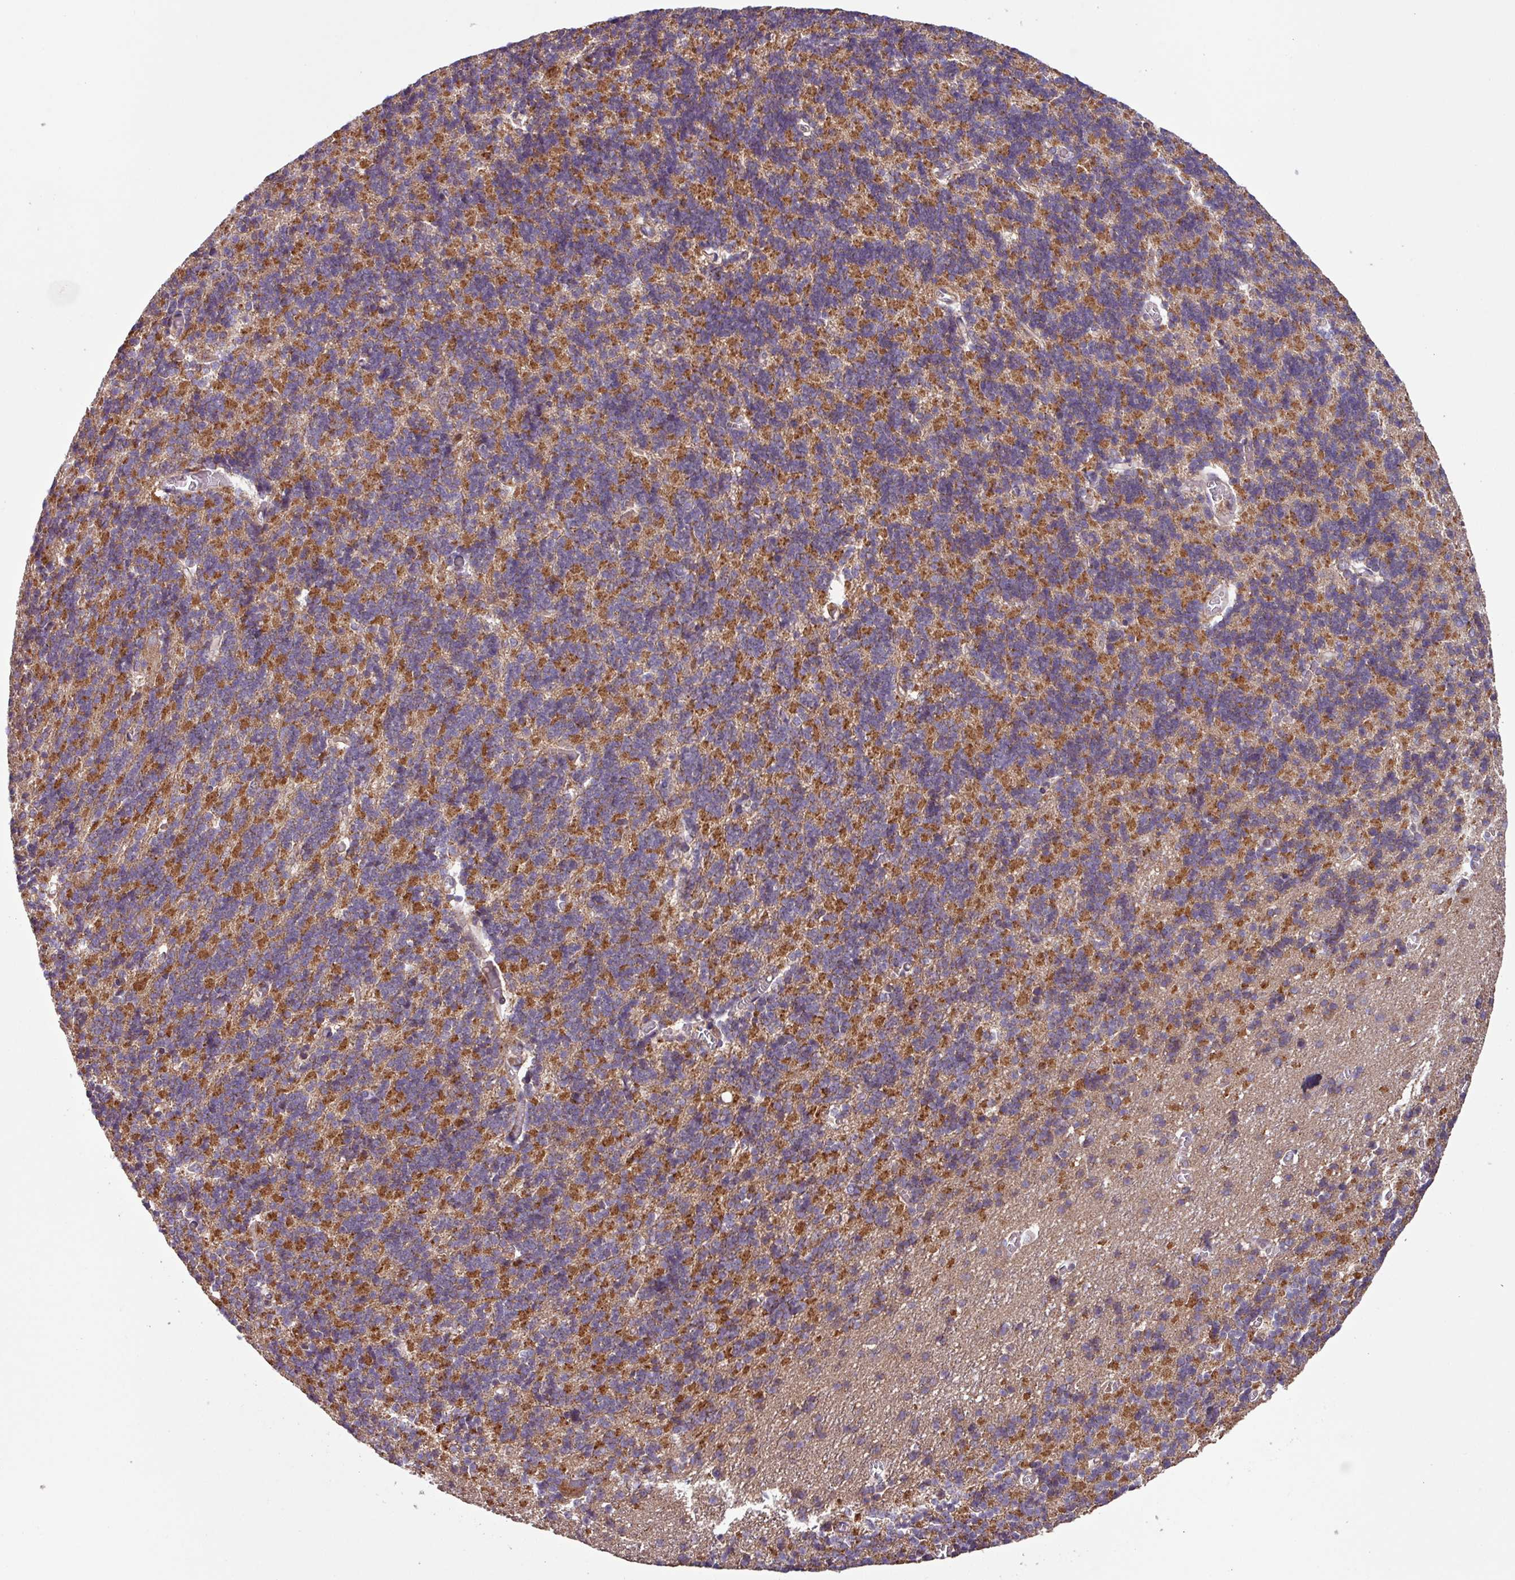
{"staining": {"intensity": "moderate", "quantity": ">75%", "location": "cytoplasmic/membranous"}, "tissue": "cerebellum", "cell_type": "Cells in granular layer", "image_type": "normal", "snomed": [{"axis": "morphology", "description": "Normal tissue, NOS"}, {"axis": "topography", "description": "Cerebellum"}], "caption": "Unremarkable cerebellum shows moderate cytoplasmic/membranous expression in approximately >75% of cells in granular layer, visualized by immunohistochemistry. The staining is performed using DAB brown chromogen to label protein expression. The nuclei are counter-stained blue using hematoxylin.", "gene": "PLEKHD1", "patient": {"sex": "male", "age": 37}}